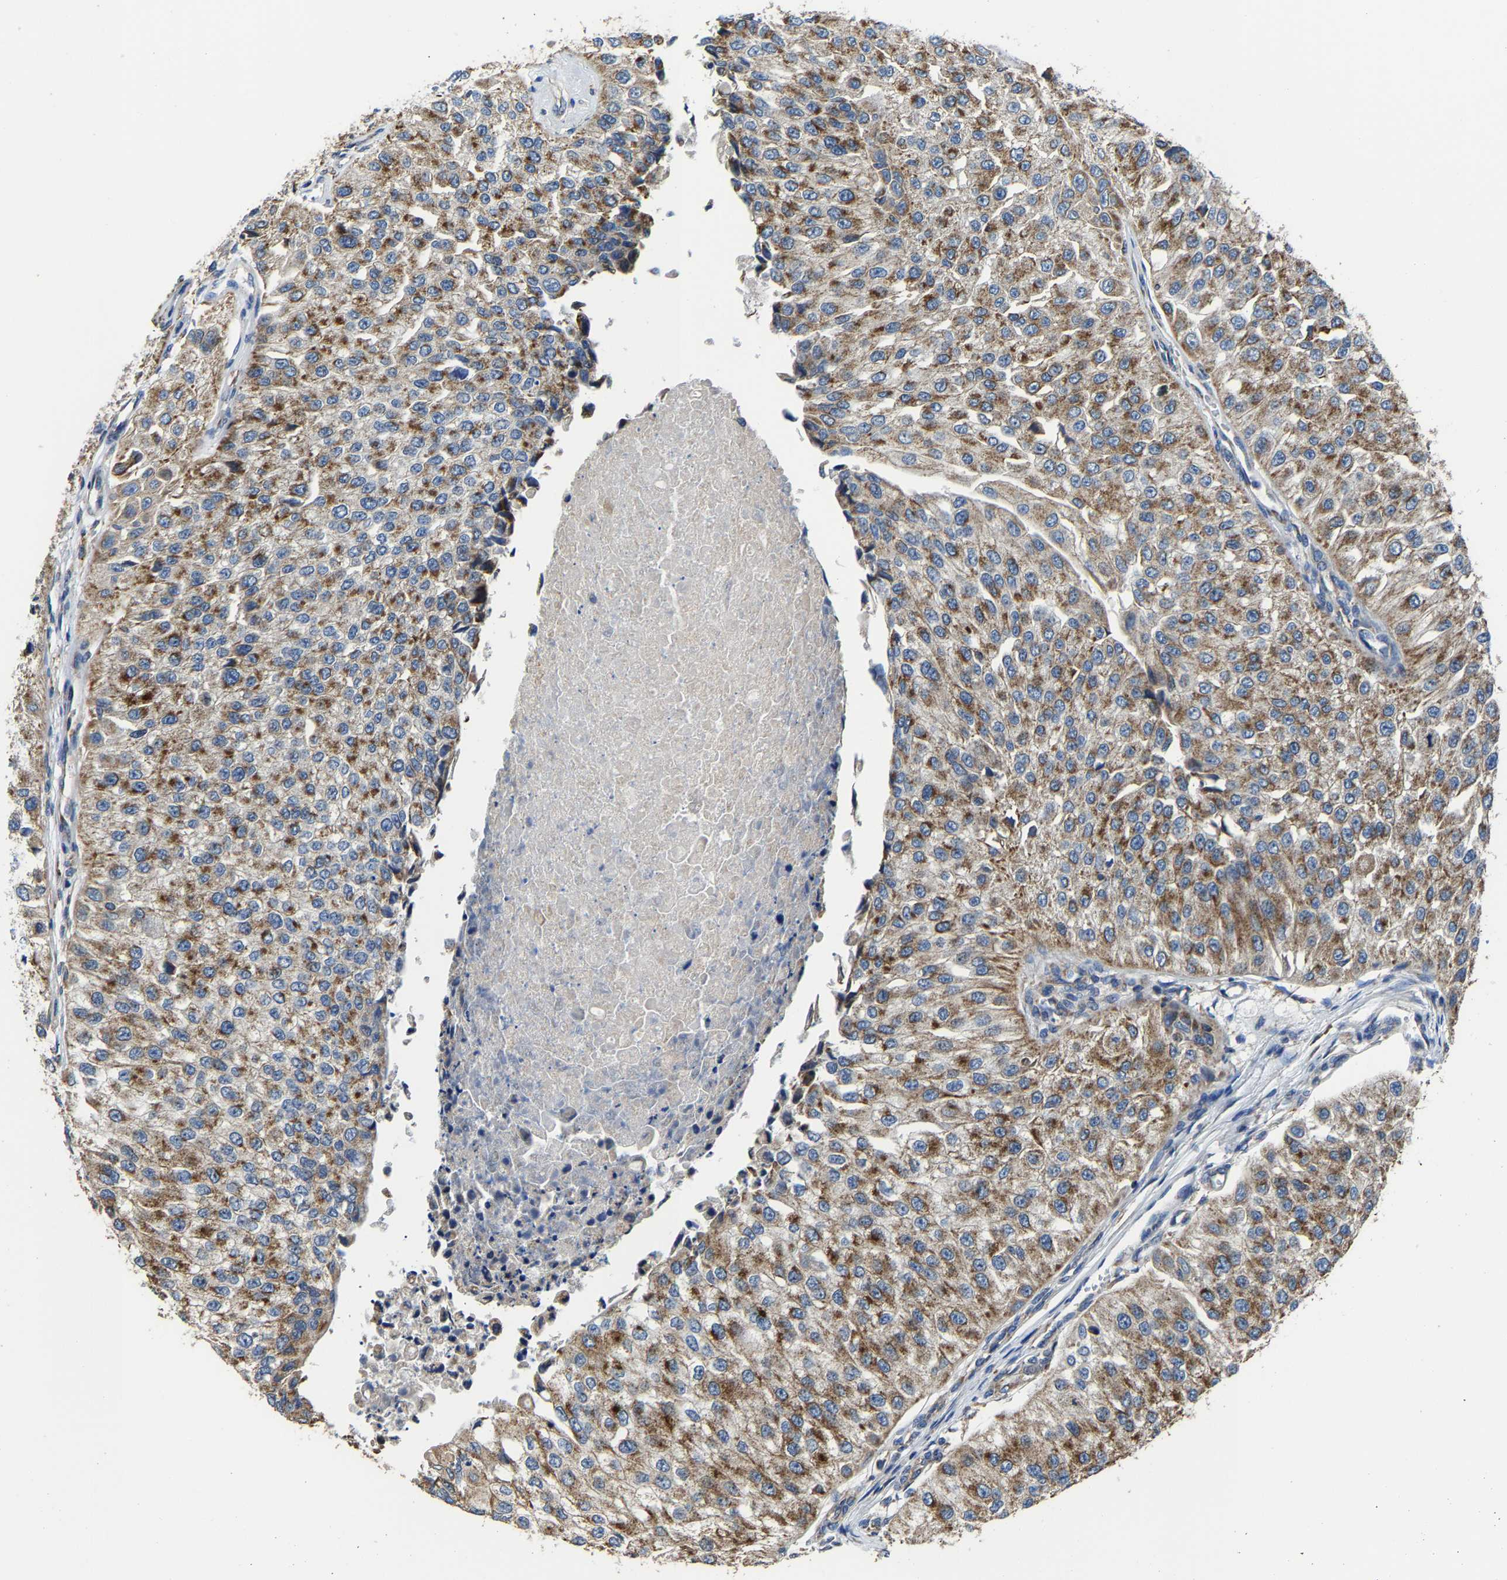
{"staining": {"intensity": "moderate", "quantity": ">75%", "location": "cytoplasmic/membranous"}, "tissue": "urothelial cancer", "cell_type": "Tumor cells", "image_type": "cancer", "snomed": [{"axis": "morphology", "description": "Urothelial carcinoma, High grade"}, {"axis": "topography", "description": "Kidney"}, {"axis": "topography", "description": "Urinary bladder"}], "caption": "Urothelial carcinoma (high-grade) stained with a brown dye demonstrates moderate cytoplasmic/membranous positive expression in approximately >75% of tumor cells.", "gene": "AGK", "patient": {"sex": "male", "age": 77}}